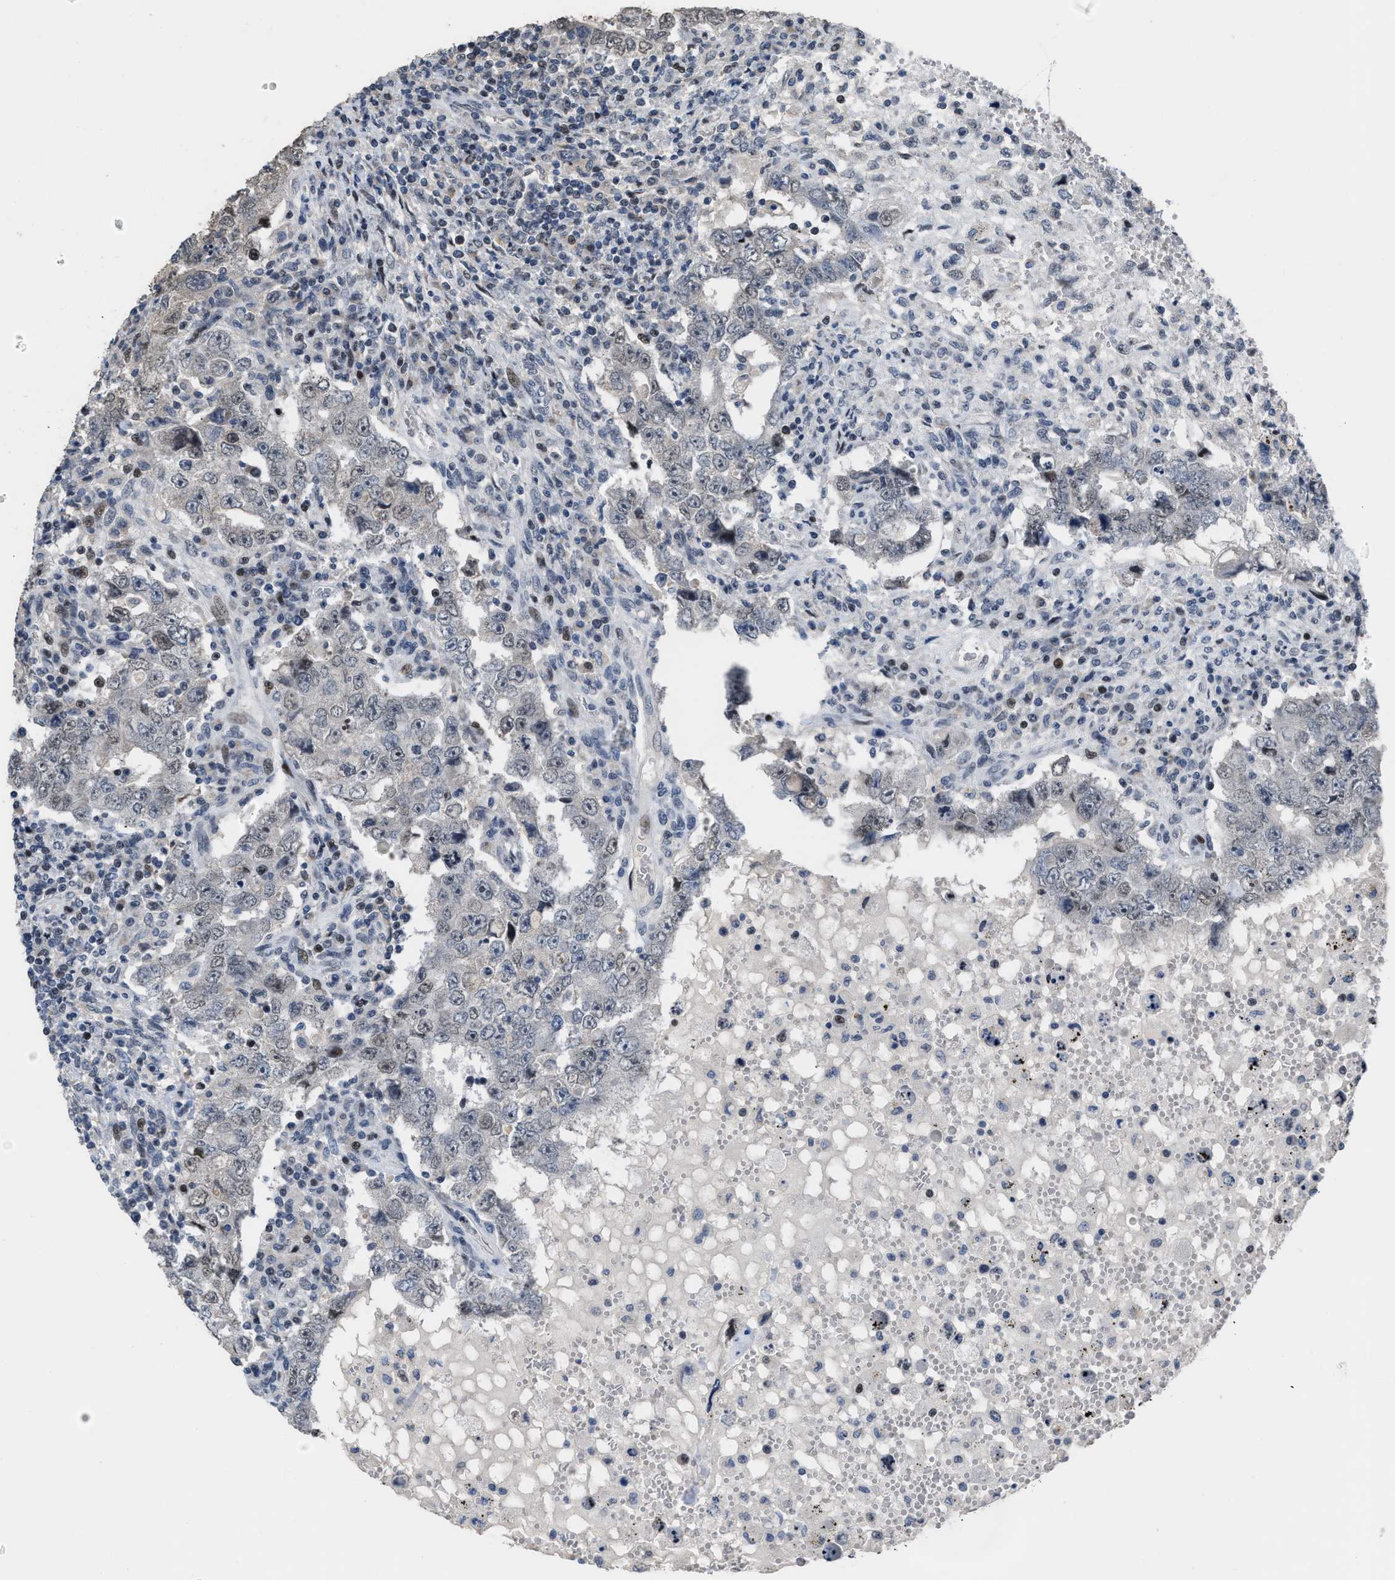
{"staining": {"intensity": "weak", "quantity": "<25%", "location": "nuclear"}, "tissue": "testis cancer", "cell_type": "Tumor cells", "image_type": "cancer", "snomed": [{"axis": "morphology", "description": "Carcinoma, Embryonal, NOS"}, {"axis": "topography", "description": "Testis"}], "caption": "High magnification brightfield microscopy of testis cancer stained with DAB (brown) and counterstained with hematoxylin (blue): tumor cells show no significant positivity. (DAB immunohistochemistry visualized using brightfield microscopy, high magnification).", "gene": "SETDB1", "patient": {"sex": "male", "age": 26}}